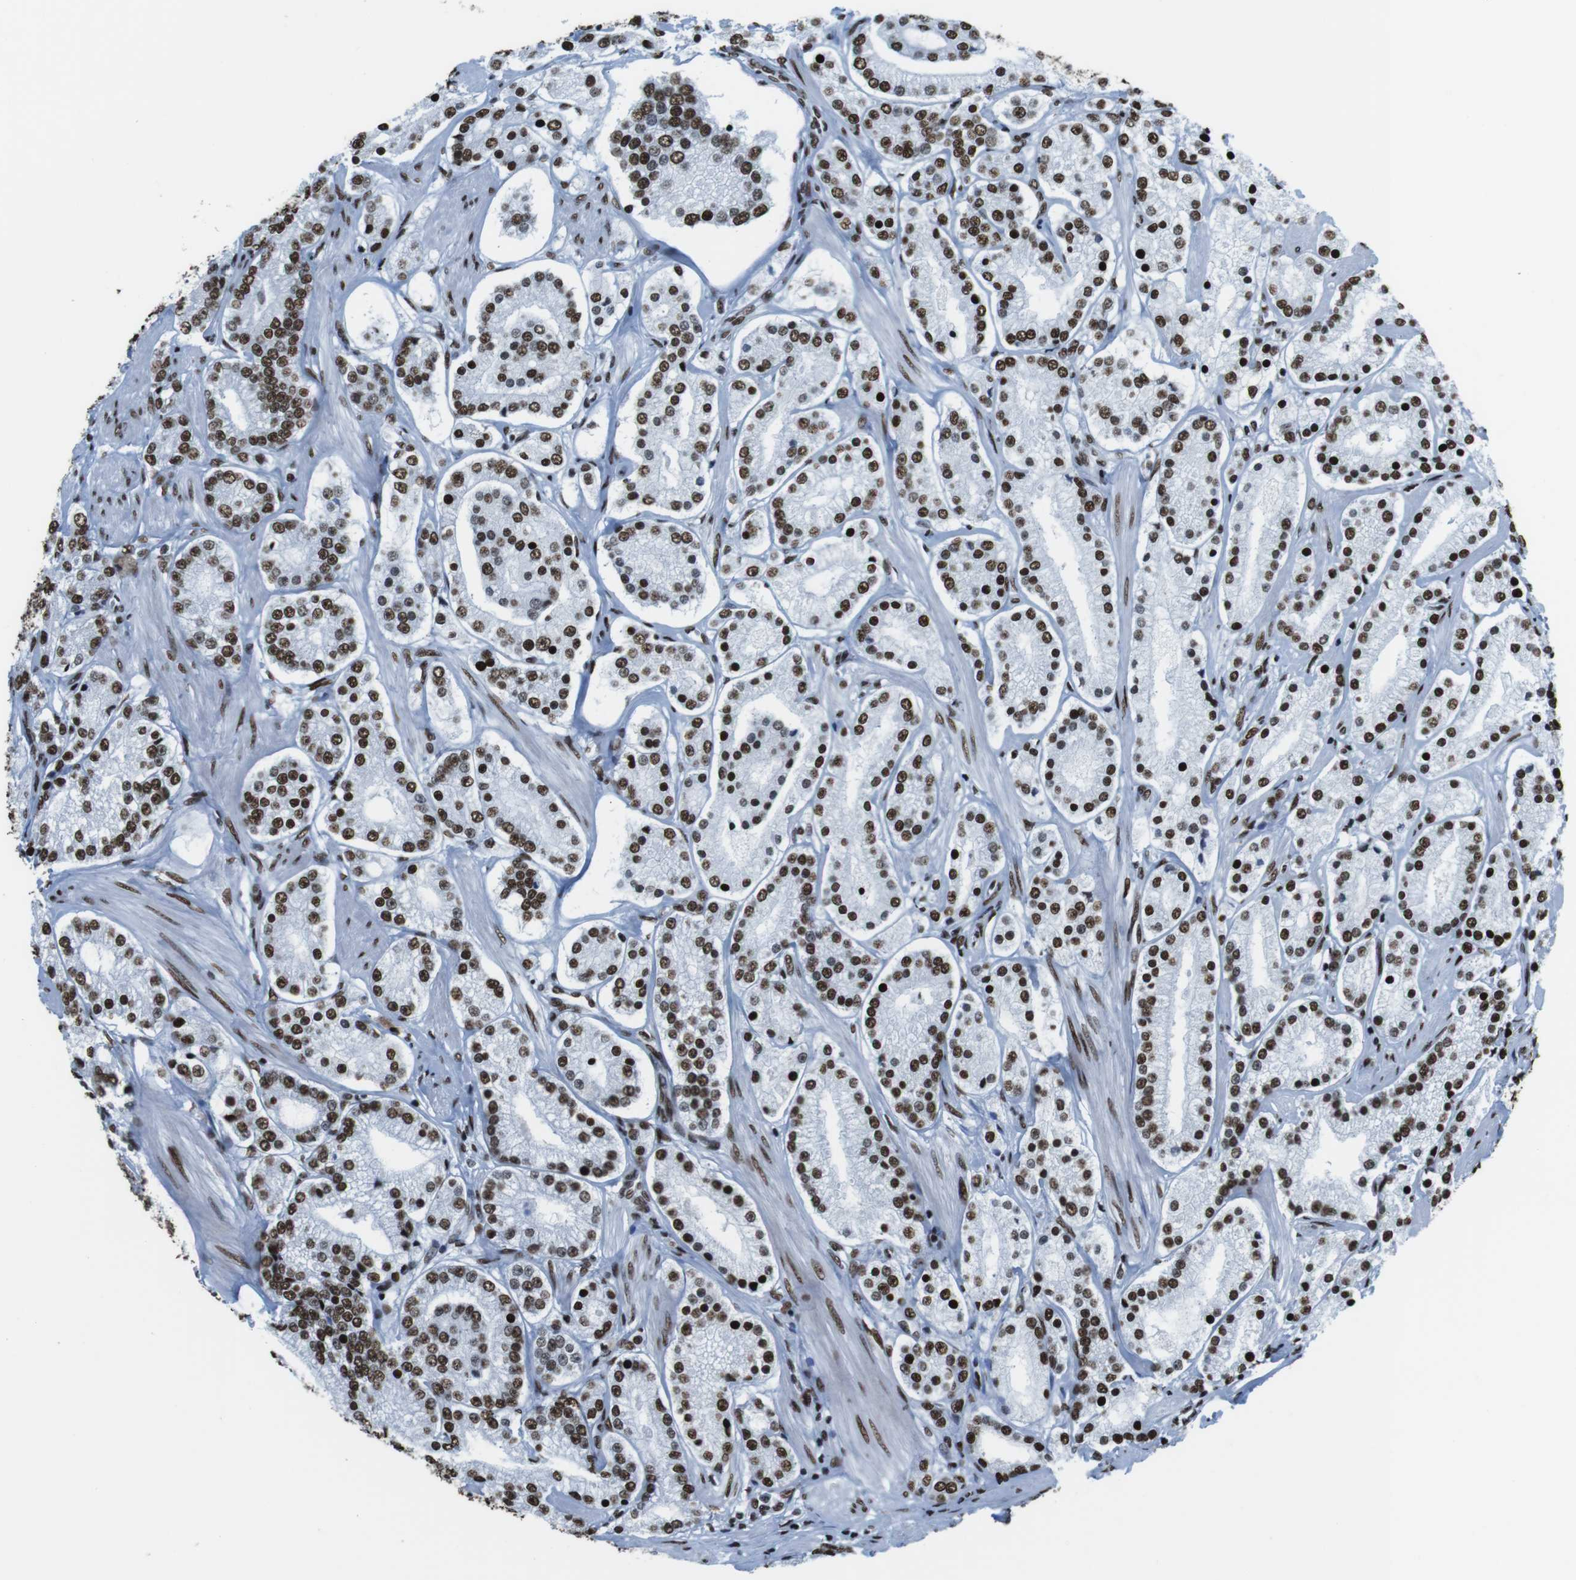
{"staining": {"intensity": "strong", "quantity": ">75%", "location": "nuclear"}, "tissue": "prostate cancer", "cell_type": "Tumor cells", "image_type": "cancer", "snomed": [{"axis": "morphology", "description": "Adenocarcinoma, Low grade"}, {"axis": "topography", "description": "Prostate"}], "caption": "Strong nuclear expression is present in approximately >75% of tumor cells in prostate low-grade adenocarcinoma.", "gene": "CITED2", "patient": {"sex": "male", "age": 63}}